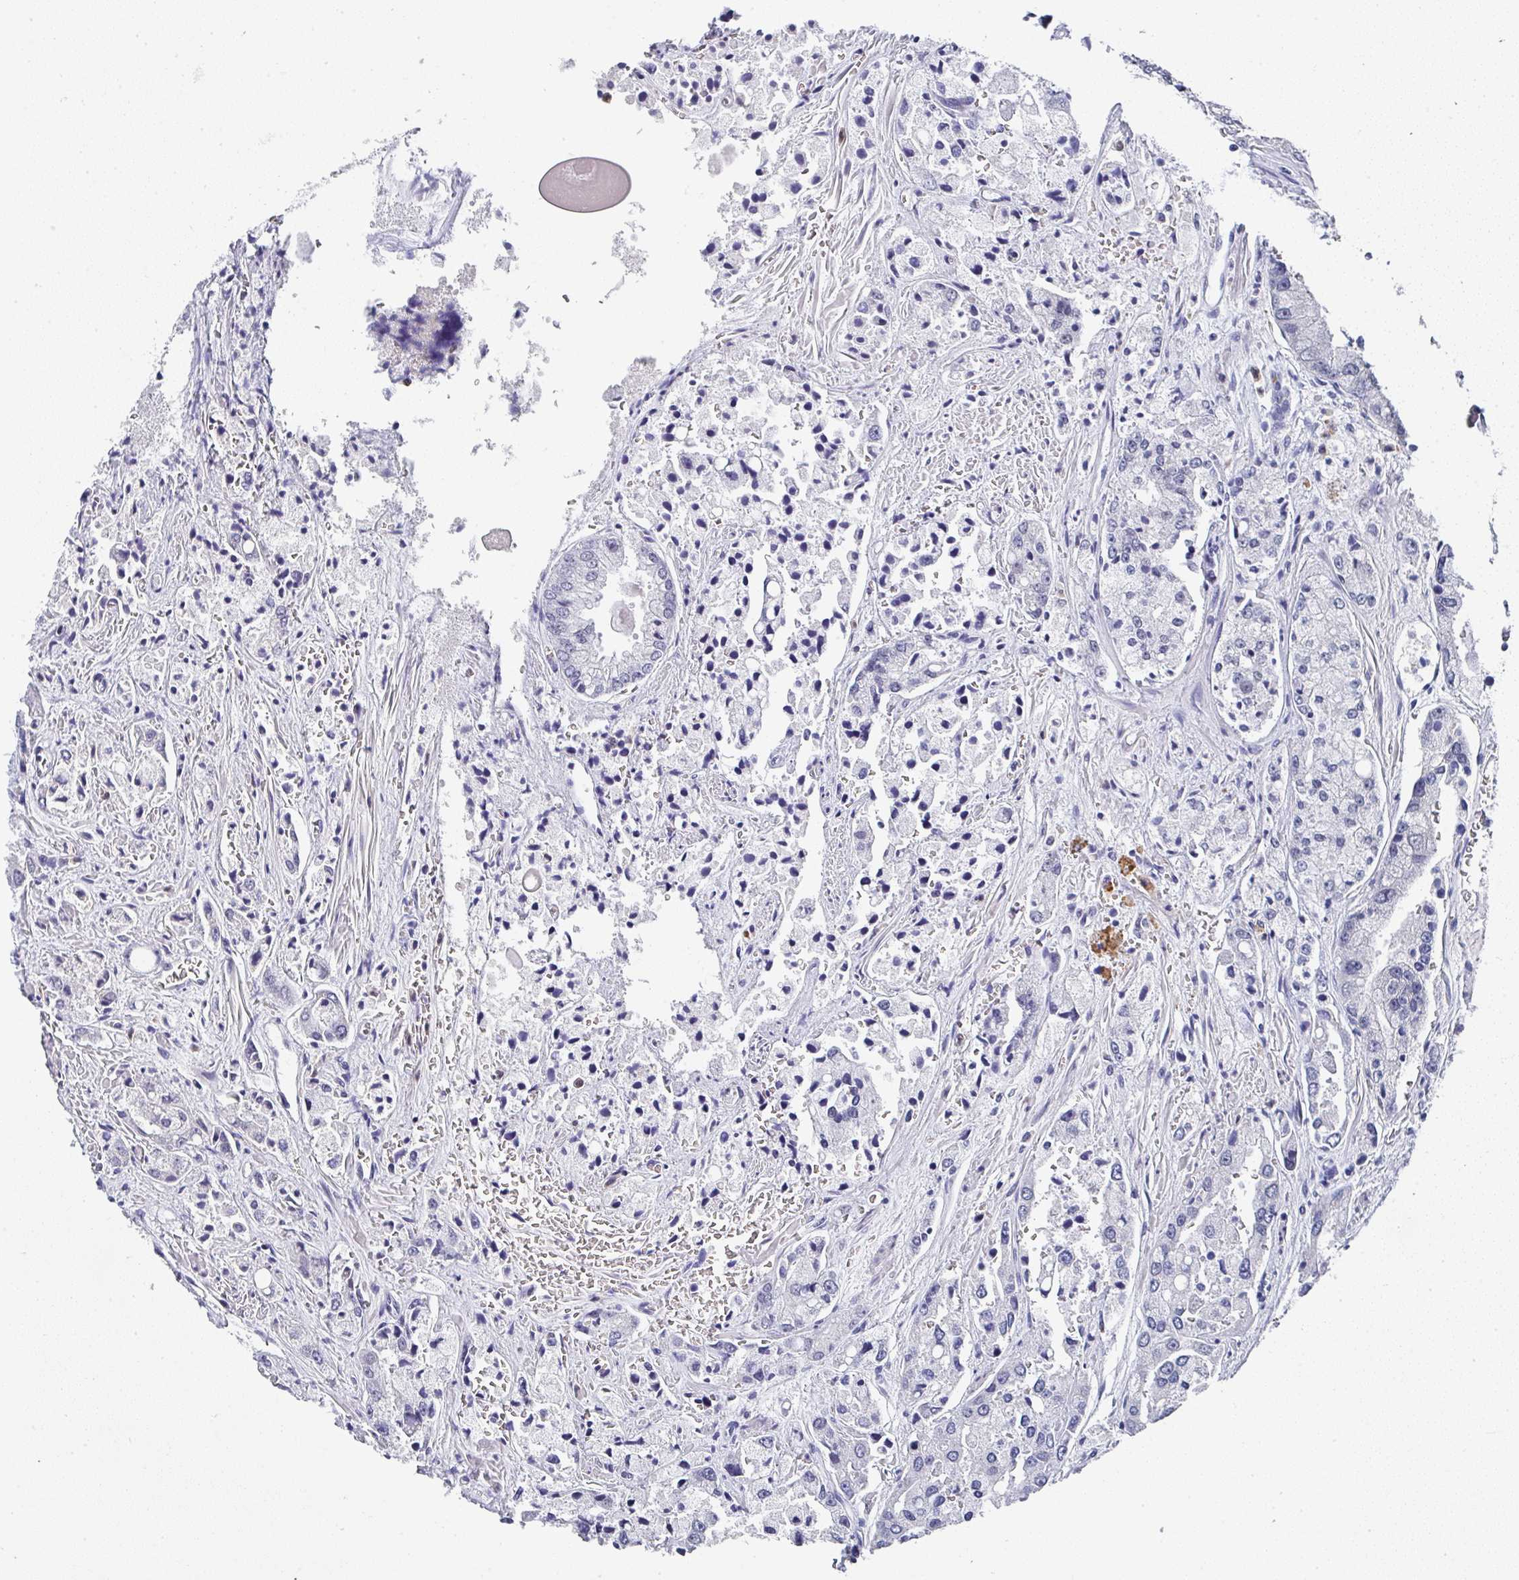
{"staining": {"intensity": "negative", "quantity": "none", "location": "none"}, "tissue": "prostate cancer", "cell_type": "Tumor cells", "image_type": "cancer", "snomed": [{"axis": "morphology", "description": "Normal tissue, NOS"}, {"axis": "morphology", "description": "Adenocarcinoma, High grade"}, {"axis": "topography", "description": "Prostate"}, {"axis": "topography", "description": "Peripheral nerve tissue"}], "caption": "Protein analysis of high-grade adenocarcinoma (prostate) displays no significant expression in tumor cells. (DAB (3,3'-diaminobenzidine) IHC visualized using brightfield microscopy, high magnification).", "gene": "NCF1", "patient": {"sex": "male", "age": 68}}